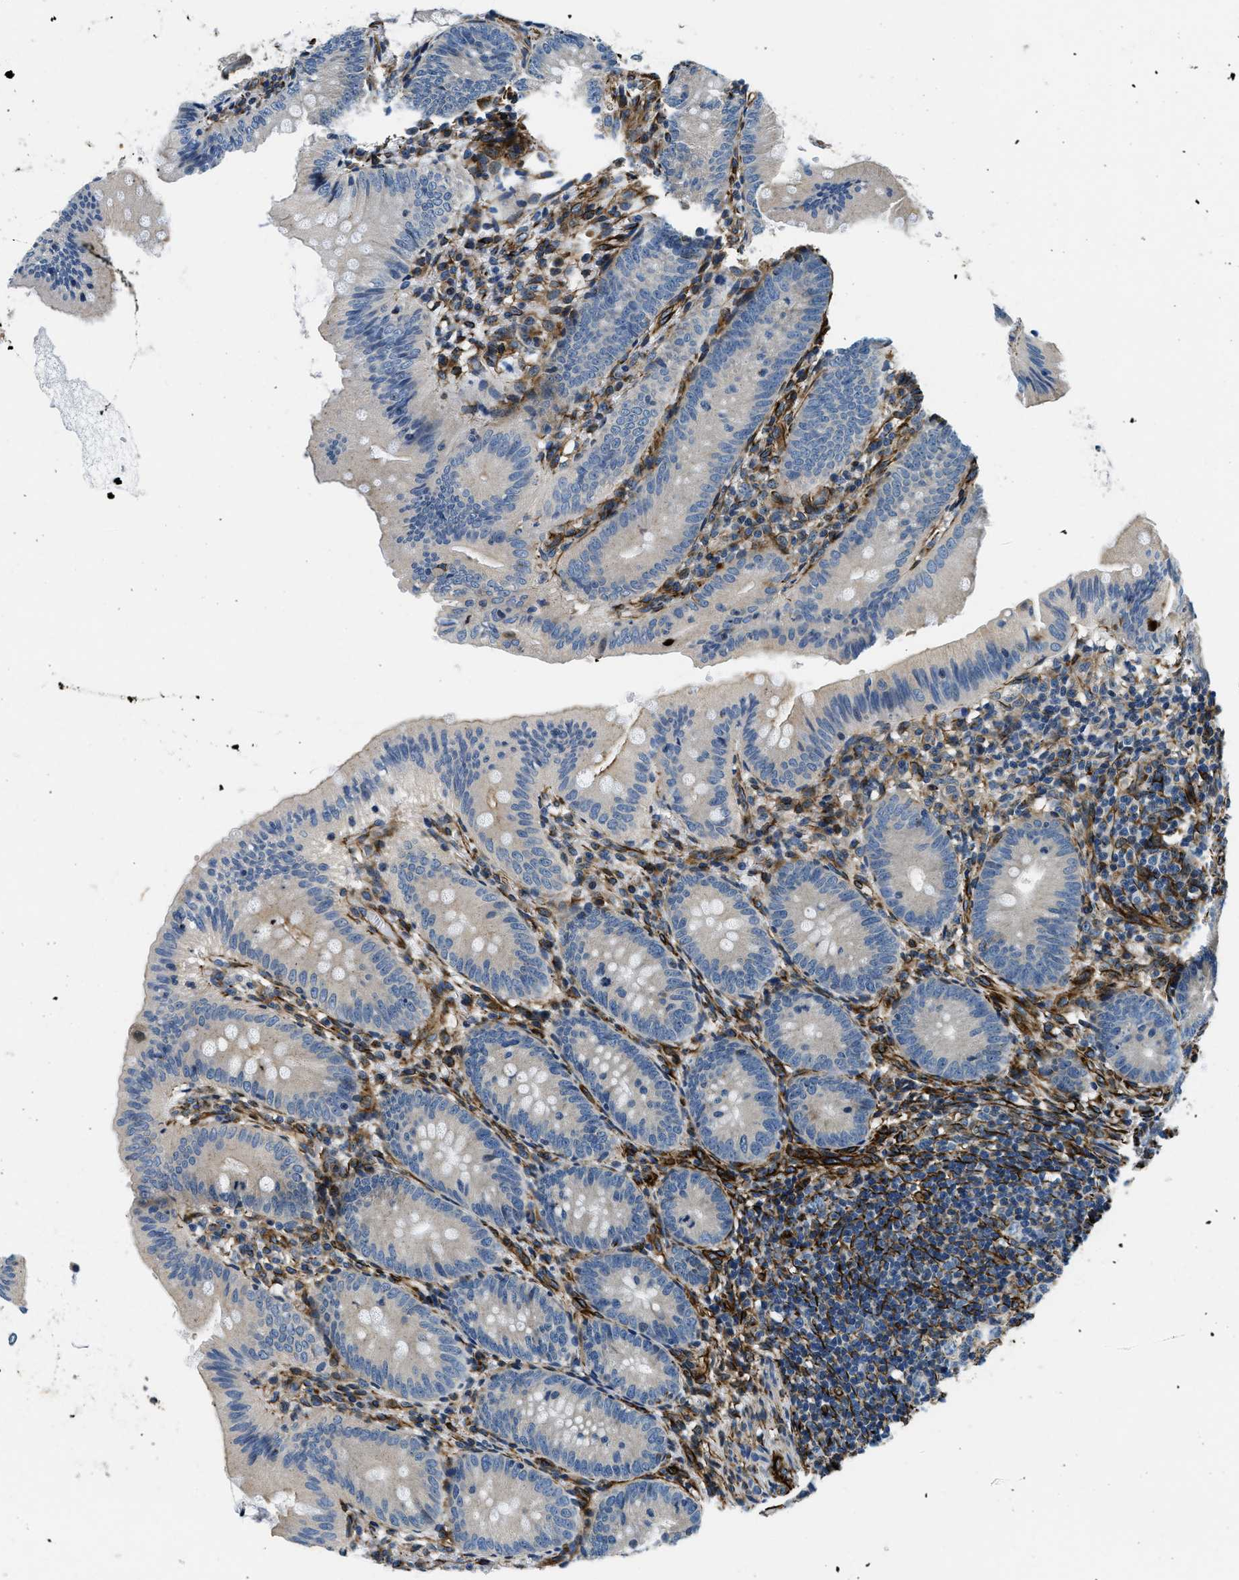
{"staining": {"intensity": "negative", "quantity": "none", "location": "none"}, "tissue": "appendix", "cell_type": "Glandular cells", "image_type": "normal", "snomed": [{"axis": "morphology", "description": "Normal tissue, NOS"}, {"axis": "topography", "description": "Appendix"}], "caption": "The photomicrograph exhibits no staining of glandular cells in unremarkable appendix.", "gene": "GNS", "patient": {"sex": "male", "age": 1}}